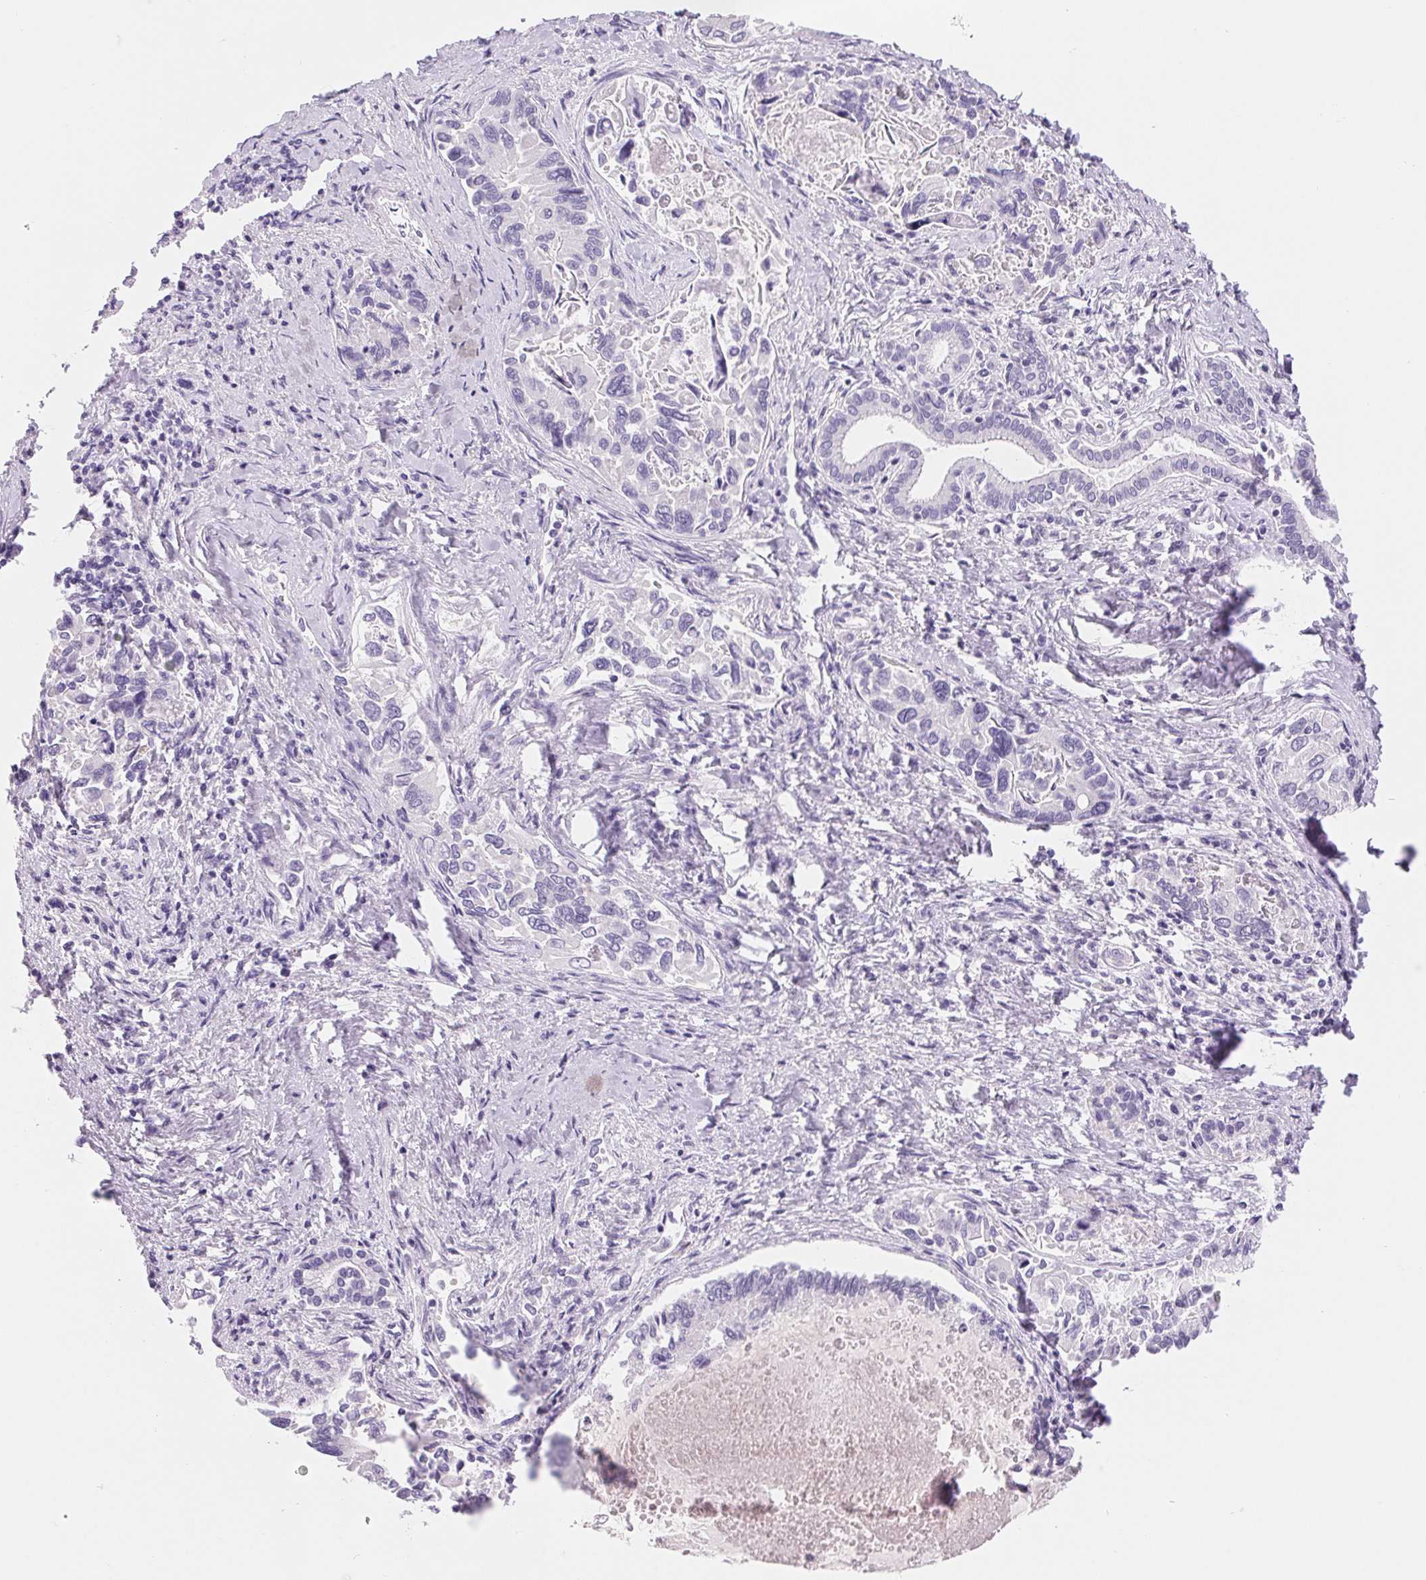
{"staining": {"intensity": "negative", "quantity": "none", "location": "none"}, "tissue": "liver cancer", "cell_type": "Tumor cells", "image_type": "cancer", "snomed": [{"axis": "morphology", "description": "Cholangiocarcinoma"}, {"axis": "topography", "description": "Liver"}], "caption": "This is an immunohistochemistry (IHC) photomicrograph of cholangiocarcinoma (liver). There is no positivity in tumor cells.", "gene": "ASGR2", "patient": {"sex": "male", "age": 66}}